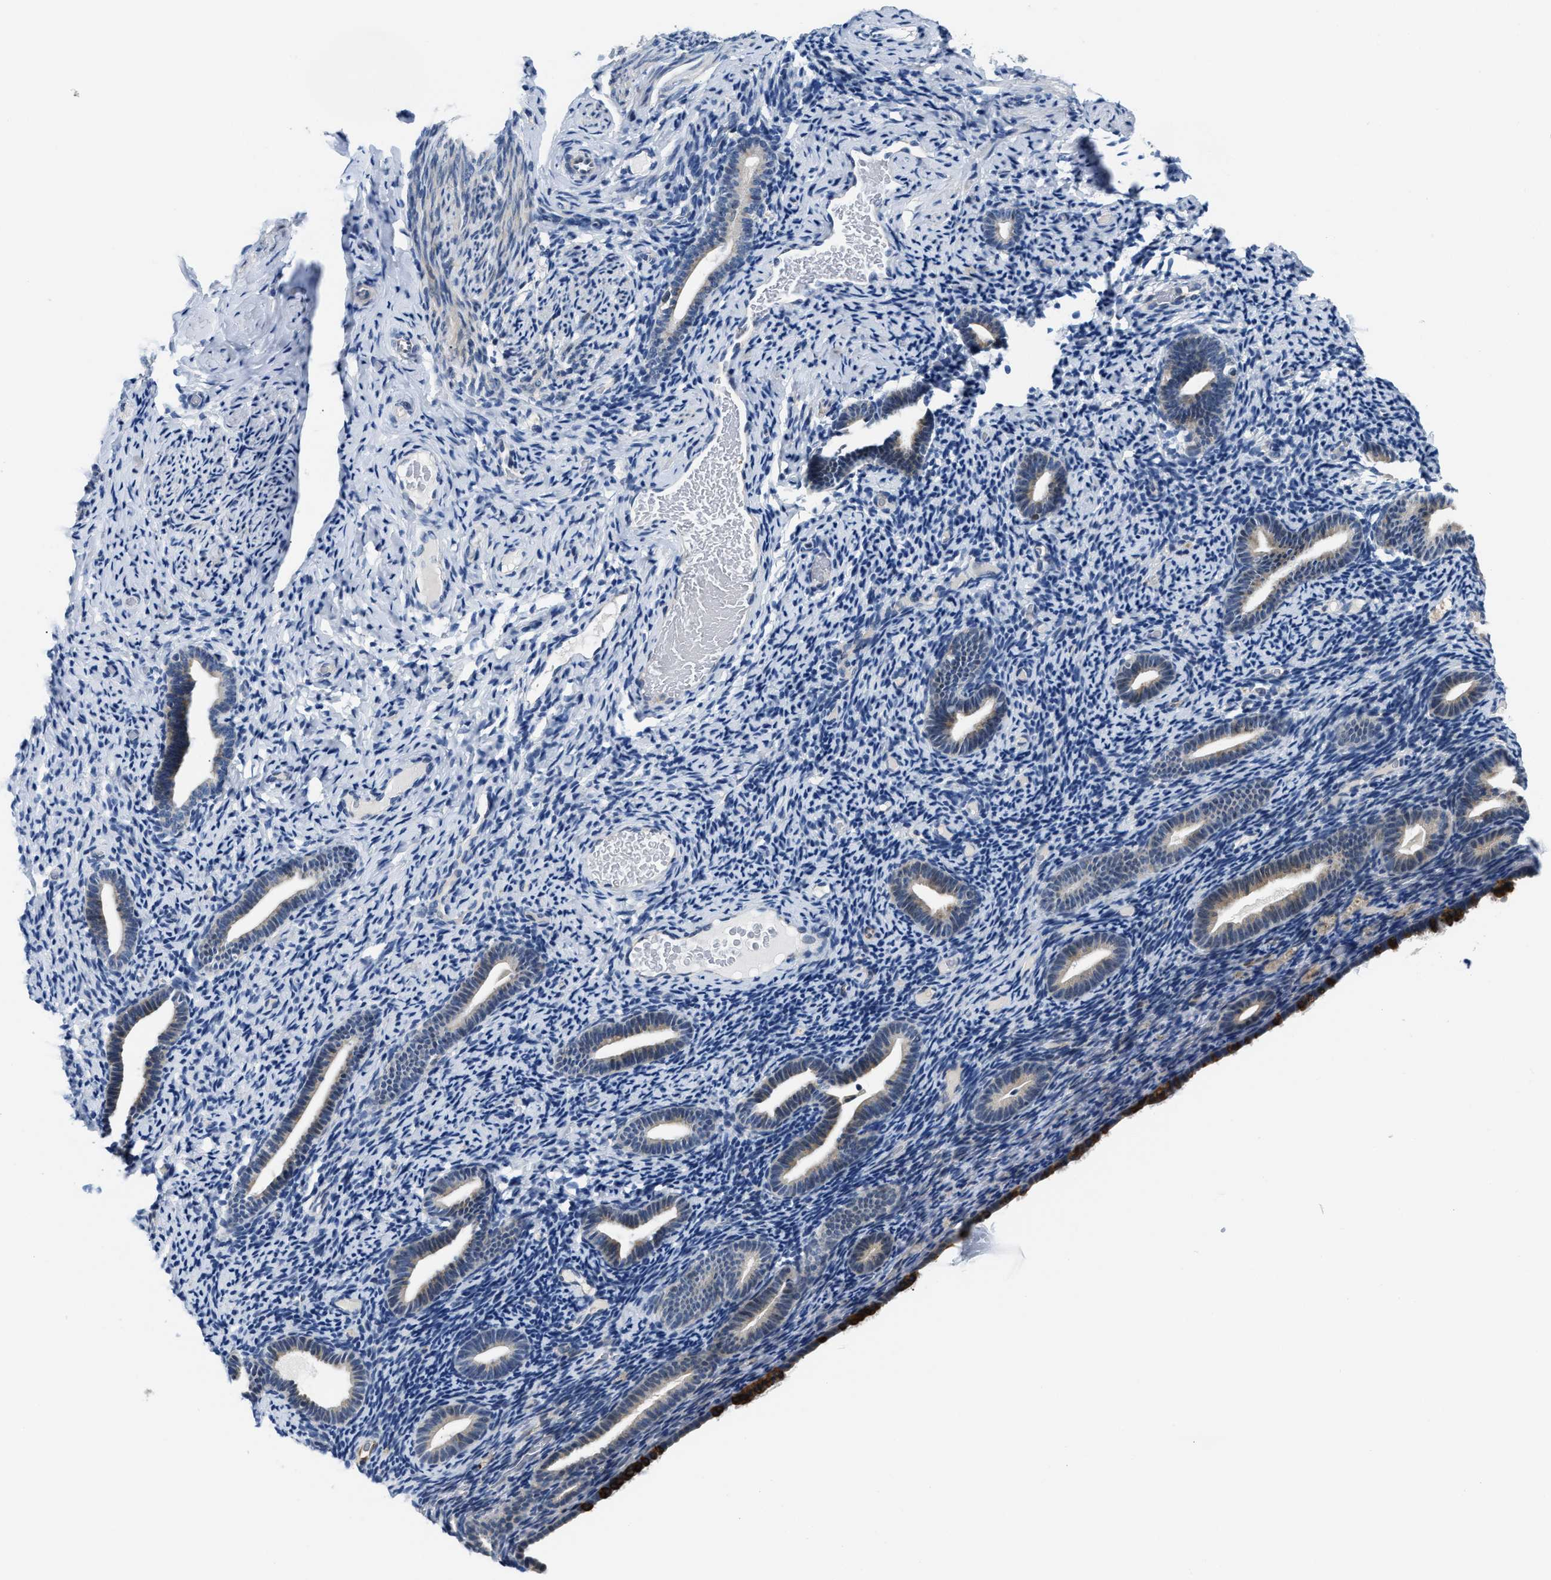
{"staining": {"intensity": "negative", "quantity": "none", "location": "none"}, "tissue": "endometrium", "cell_type": "Cells in endometrial stroma", "image_type": "normal", "snomed": [{"axis": "morphology", "description": "Normal tissue, NOS"}, {"axis": "topography", "description": "Endometrium"}], "caption": "Cells in endometrial stroma show no significant staining in normal endometrium. (DAB (3,3'-diaminobenzidine) immunohistochemistry (IHC) visualized using brightfield microscopy, high magnification).", "gene": "CLGN", "patient": {"sex": "female", "age": 51}}